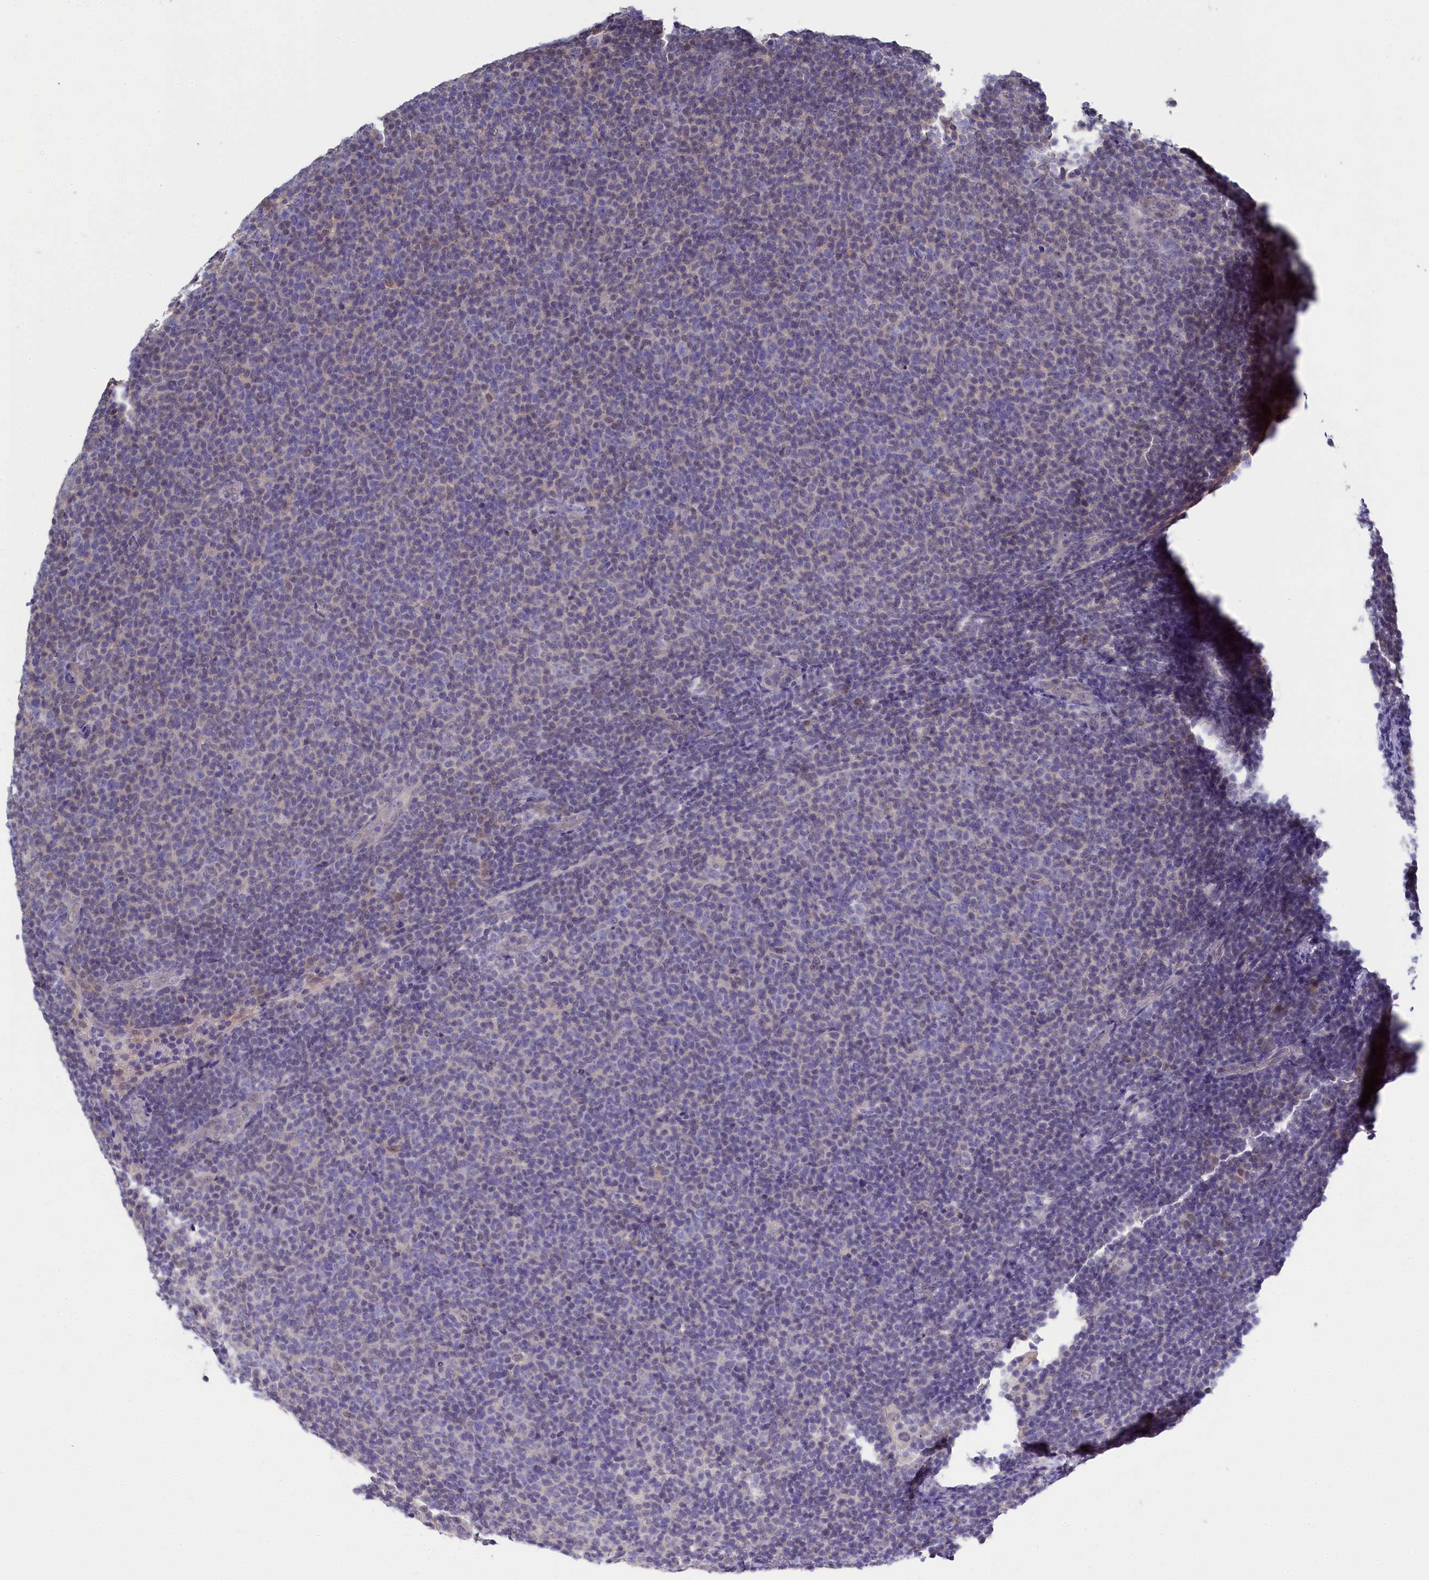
{"staining": {"intensity": "negative", "quantity": "none", "location": "none"}, "tissue": "lymphoma", "cell_type": "Tumor cells", "image_type": "cancer", "snomed": [{"axis": "morphology", "description": "Malignant lymphoma, non-Hodgkin's type, Low grade"}, {"axis": "topography", "description": "Lymph node"}], "caption": "Micrograph shows no protein expression in tumor cells of low-grade malignant lymphoma, non-Hodgkin's type tissue.", "gene": "C11orf54", "patient": {"sex": "male", "age": 66}}